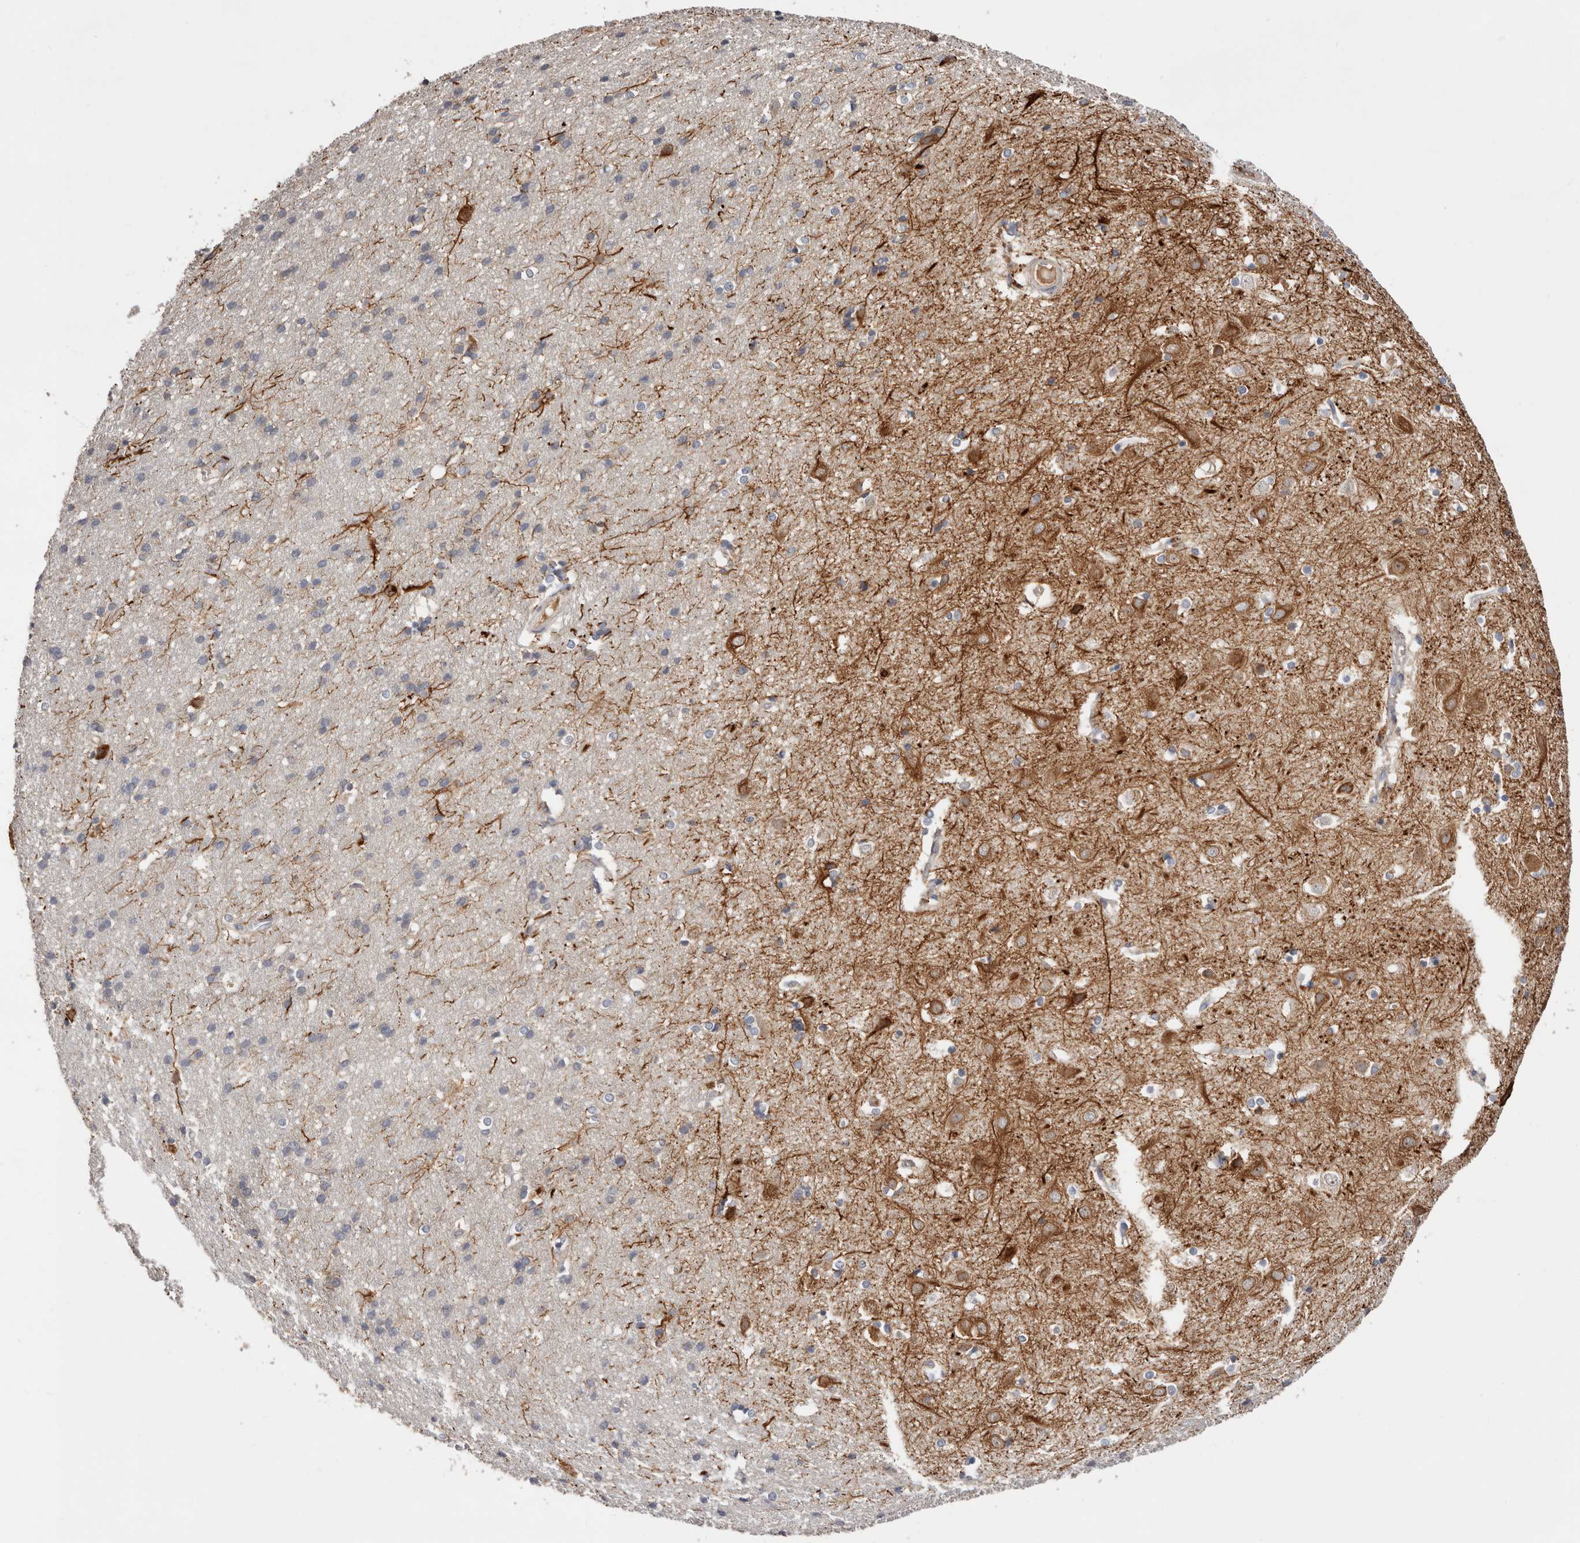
{"staining": {"intensity": "weak", "quantity": "25%-75%", "location": "cytoplasmic/membranous"}, "tissue": "cerebral cortex", "cell_type": "Endothelial cells", "image_type": "normal", "snomed": [{"axis": "morphology", "description": "Normal tissue, NOS"}, {"axis": "topography", "description": "Cerebral cortex"}], "caption": "Brown immunohistochemical staining in normal cerebral cortex displays weak cytoplasmic/membranous positivity in about 25%-75% of endothelial cells. The protein of interest is stained brown, and the nuclei are stained in blue (DAB IHC with brightfield microscopy, high magnification).", "gene": "DOP1A", "patient": {"sex": "male", "age": 54}}